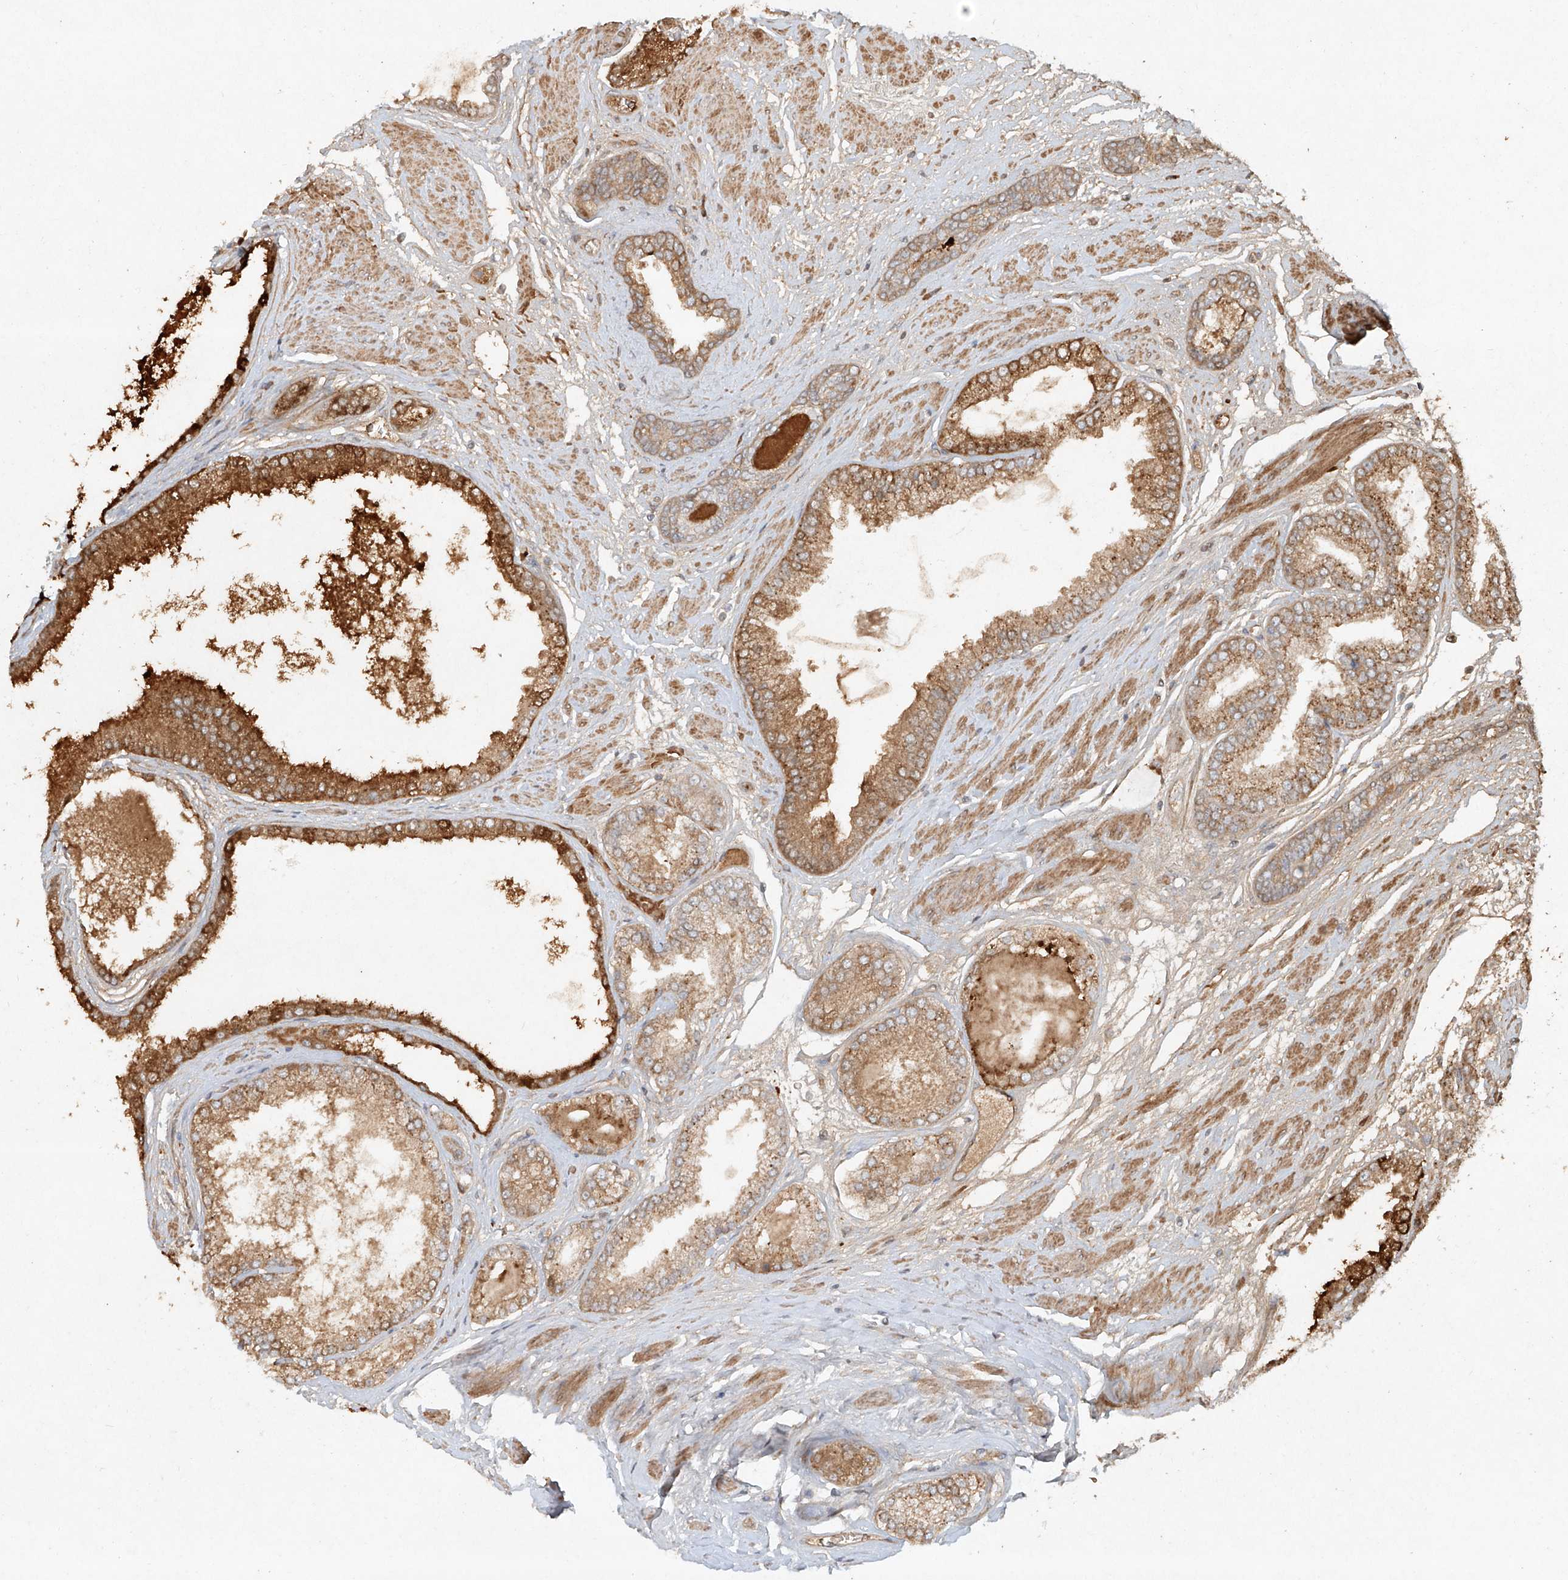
{"staining": {"intensity": "moderate", "quantity": ">75%", "location": "cytoplasmic/membranous"}, "tissue": "prostate cancer", "cell_type": "Tumor cells", "image_type": "cancer", "snomed": [{"axis": "morphology", "description": "Adenocarcinoma, High grade"}, {"axis": "topography", "description": "Prostate"}], "caption": "A brown stain highlights moderate cytoplasmic/membranous staining of a protein in prostate cancer (high-grade adenocarcinoma) tumor cells. Using DAB (3,3'-diaminobenzidine) (brown) and hematoxylin (blue) stains, captured at high magnification using brightfield microscopy.", "gene": "CYYR1", "patient": {"sex": "male", "age": 59}}